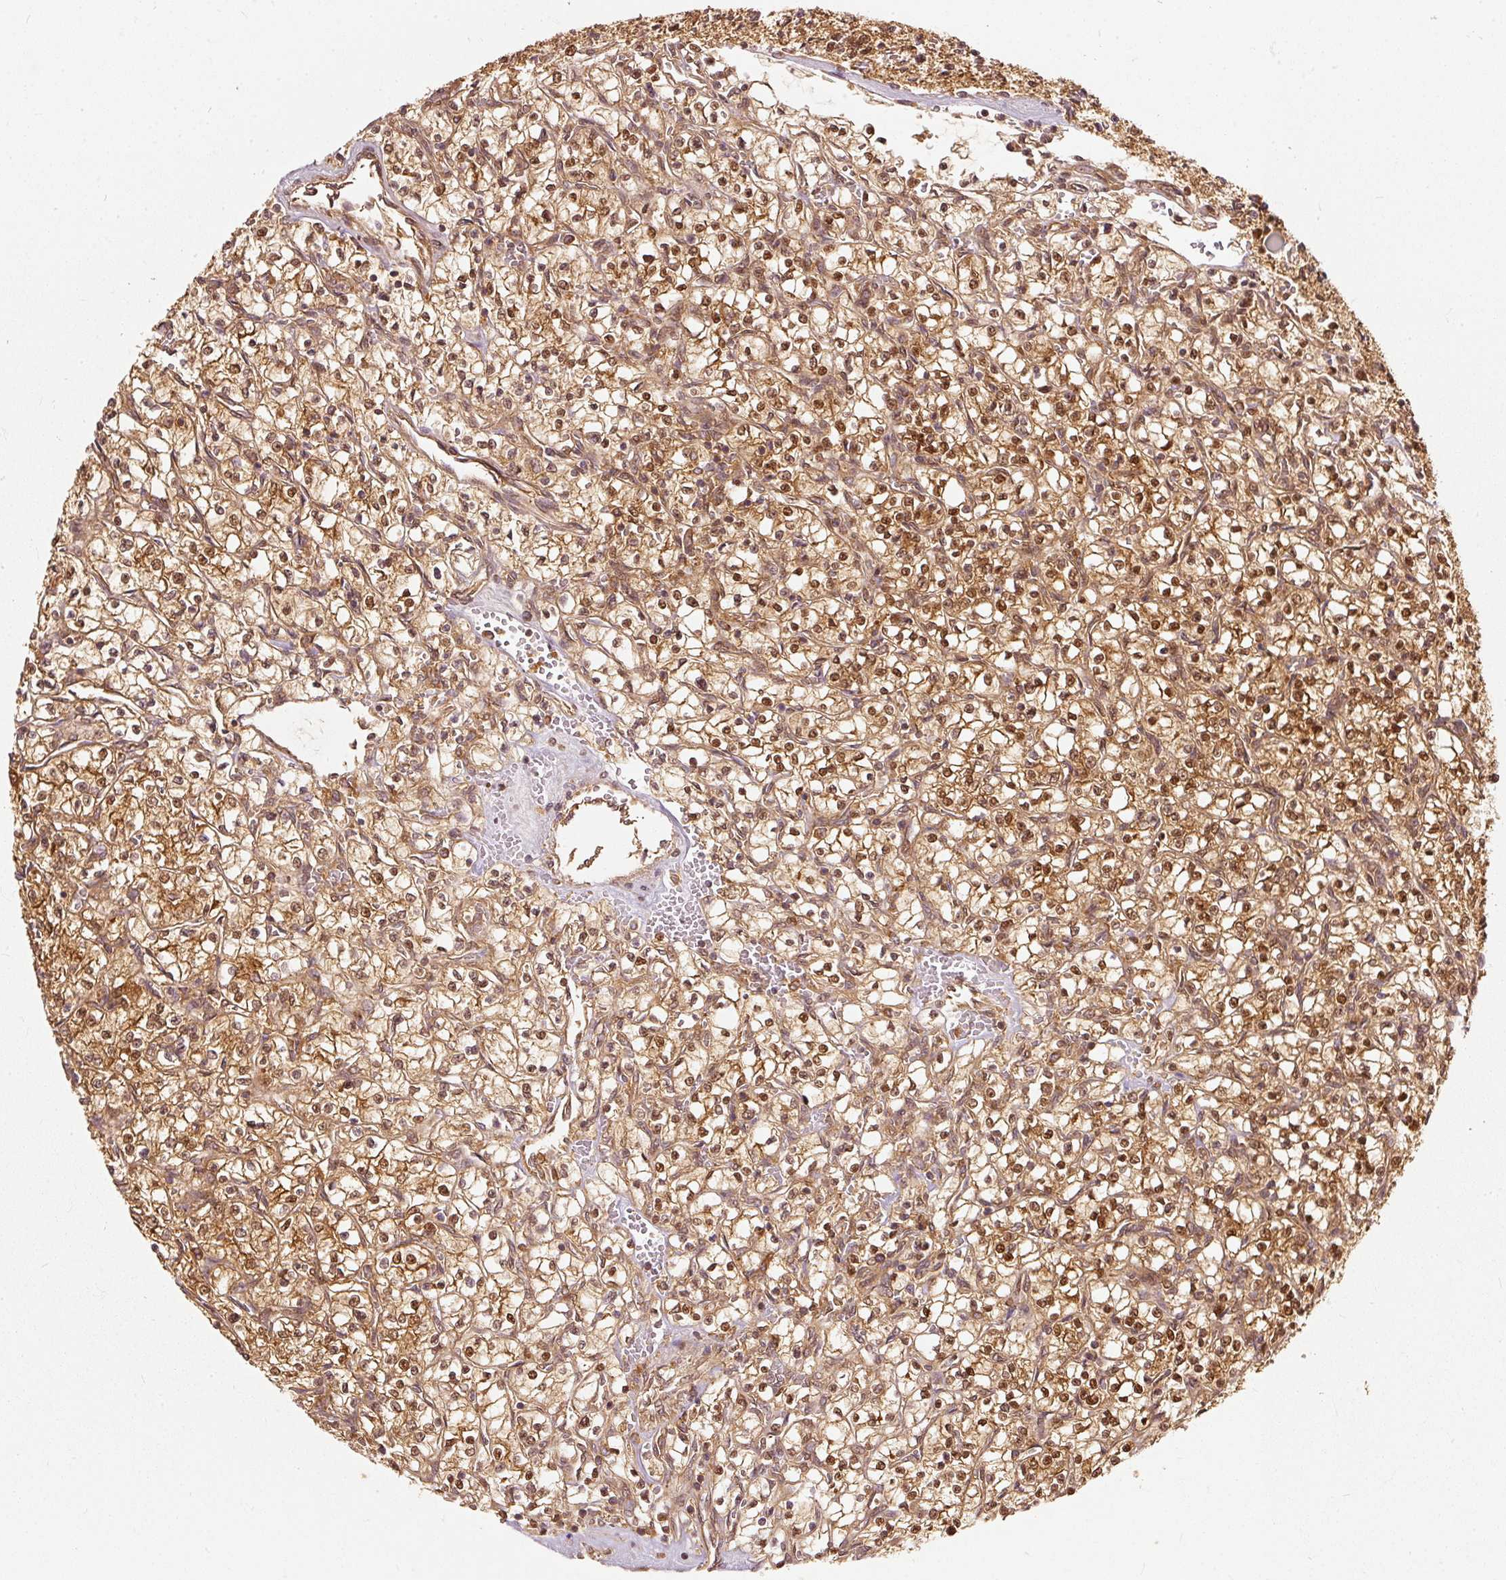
{"staining": {"intensity": "moderate", "quantity": ">75%", "location": "cytoplasmic/membranous,nuclear"}, "tissue": "renal cancer", "cell_type": "Tumor cells", "image_type": "cancer", "snomed": [{"axis": "morphology", "description": "Adenocarcinoma, NOS"}, {"axis": "topography", "description": "Kidney"}], "caption": "Human adenocarcinoma (renal) stained with a protein marker reveals moderate staining in tumor cells.", "gene": "EIF3B", "patient": {"sex": "female", "age": 64}}